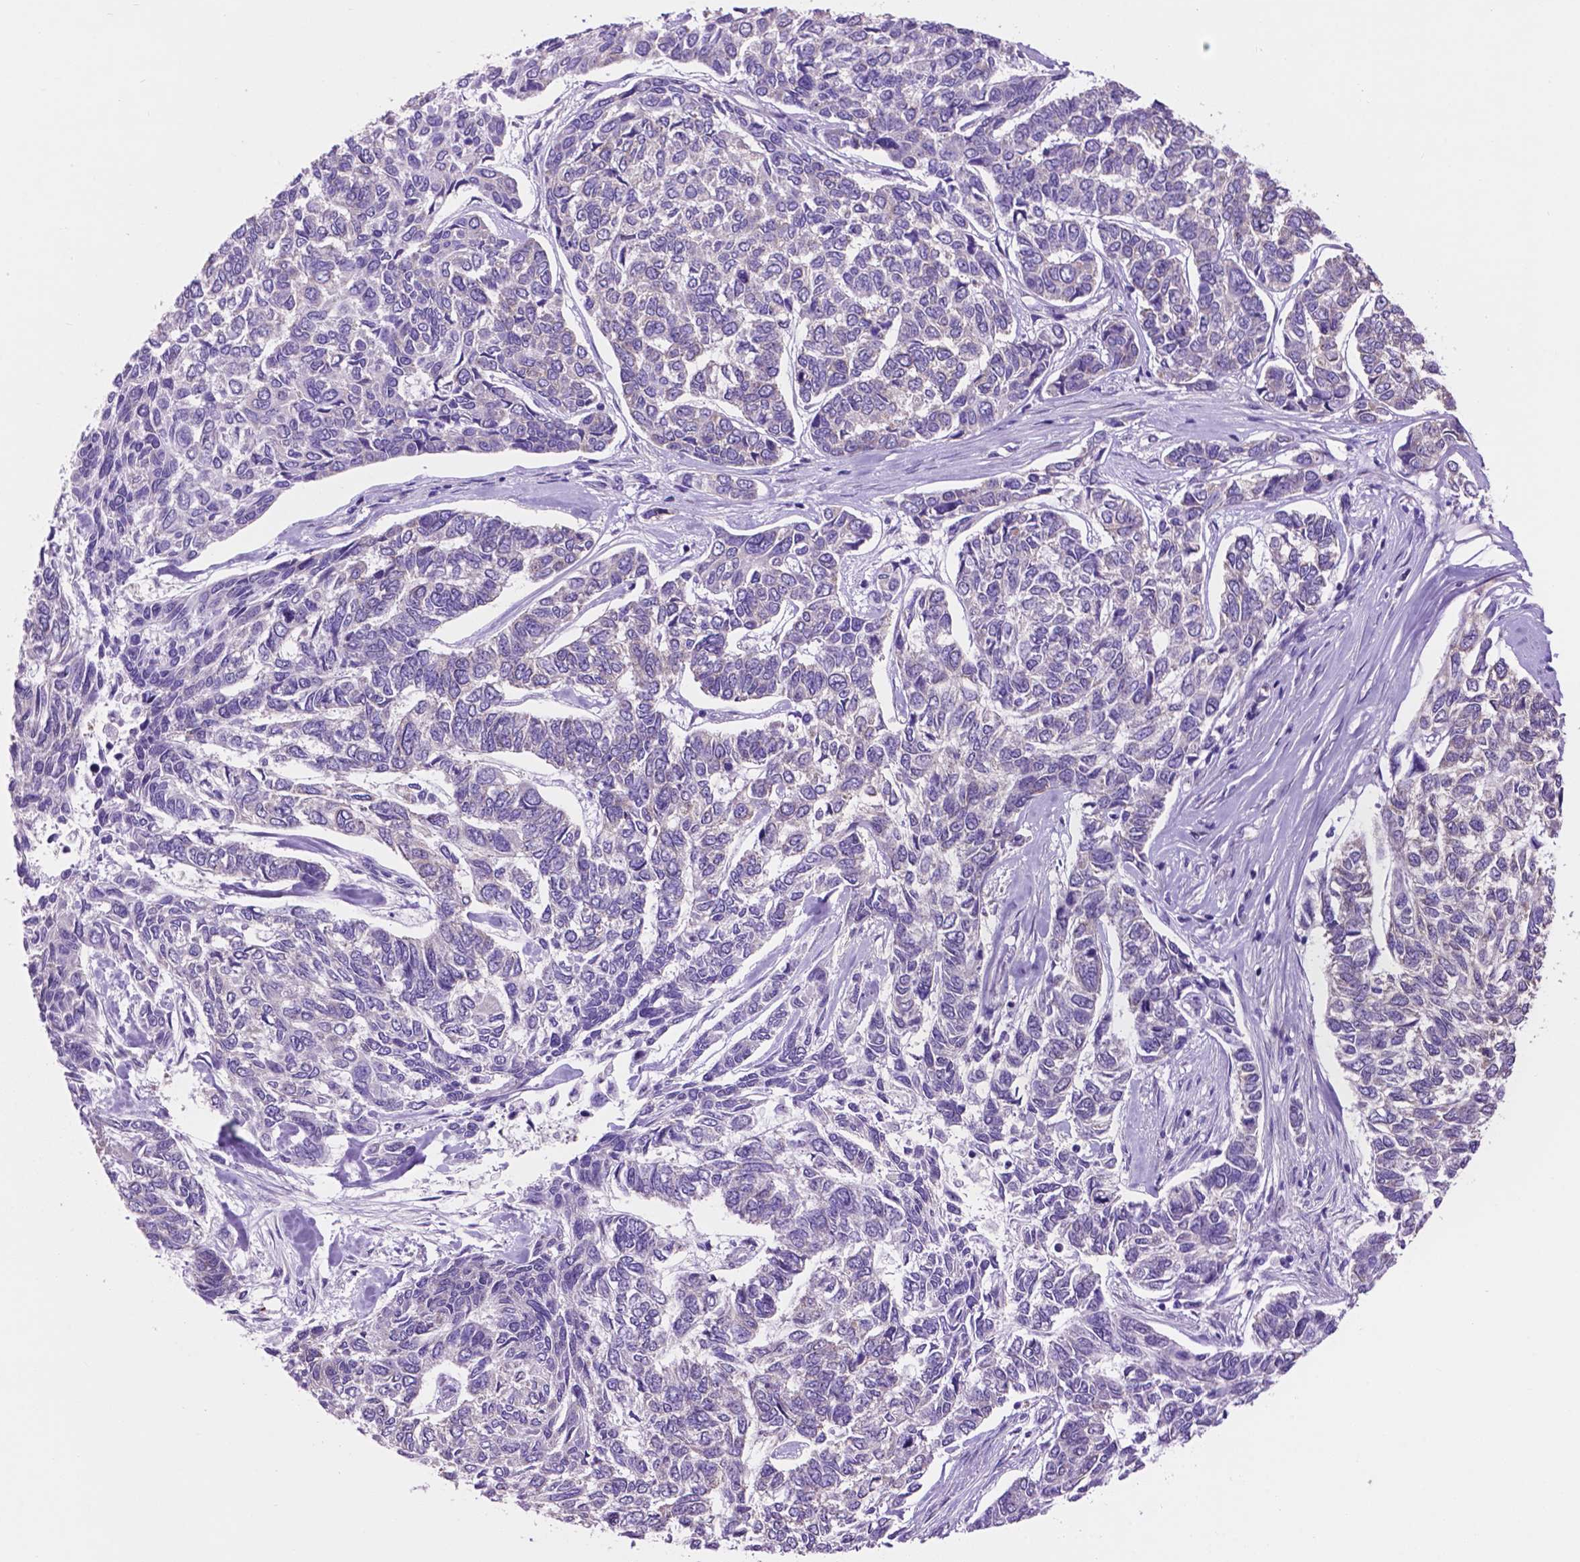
{"staining": {"intensity": "negative", "quantity": "none", "location": "none"}, "tissue": "skin cancer", "cell_type": "Tumor cells", "image_type": "cancer", "snomed": [{"axis": "morphology", "description": "Basal cell carcinoma"}, {"axis": "topography", "description": "Skin"}], "caption": "Skin basal cell carcinoma was stained to show a protein in brown. There is no significant expression in tumor cells.", "gene": "SPDYA", "patient": {"sex": "female", "age": 65}}